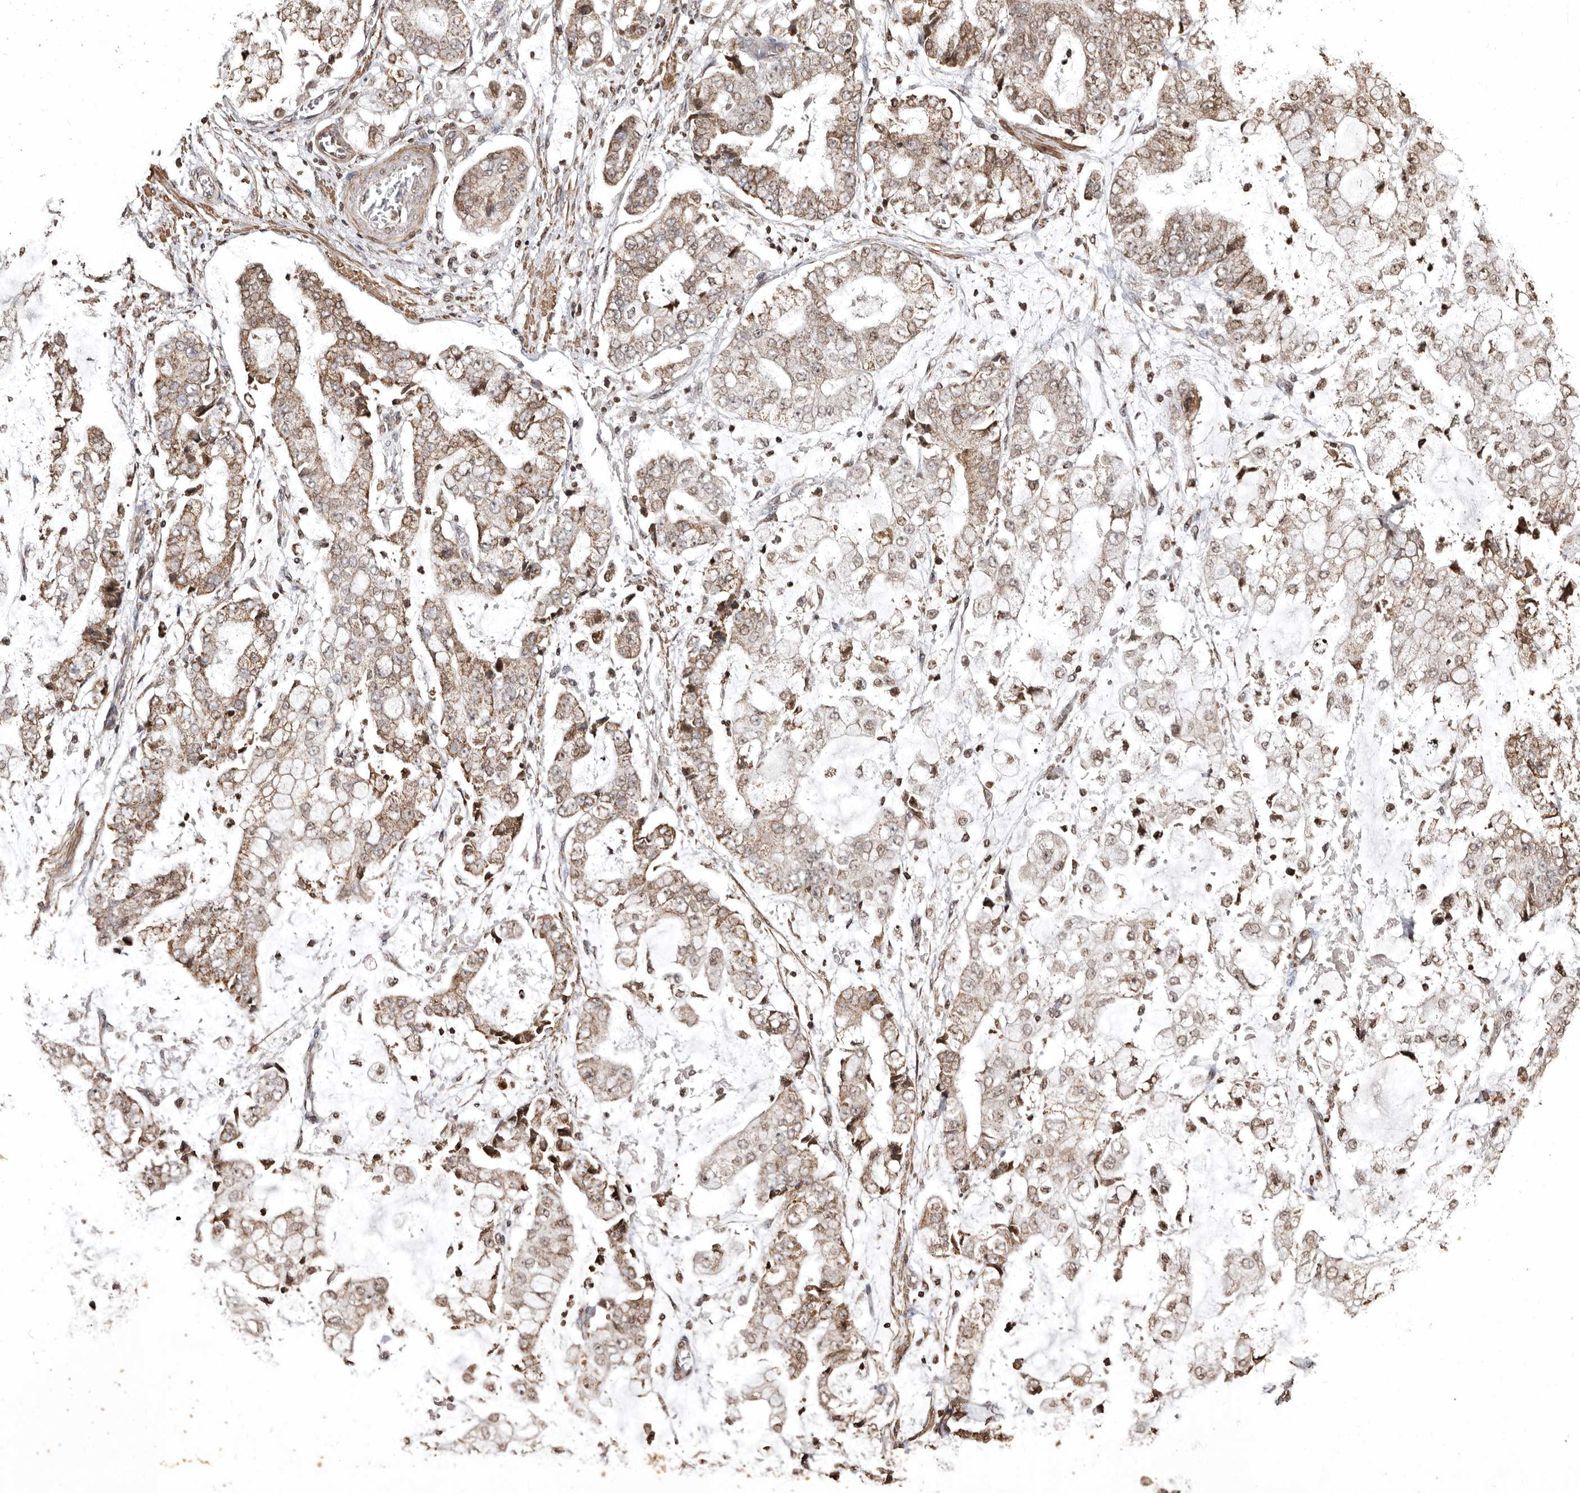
{"staining": {"intensity": "weak", "quantity": "25%-75%", "location": "cytoplasmic/membranous,nuclear"}, "tissue": "stomach cancer", "cell_type": "Tumor cells", "image_type": "cancer", "snomed": [{"axis": "morphology", "description": "Adenocarcinoma, NOS"}, {"axis": "topography", "description": "Stomach"}], "caption": "Stomach cancer tissue reveals weak cytoplasmic/membranous and nuclear staining in about 25%-75% of tumor cells (IHC, brightfield microscopy, high magnification).", "gene": "CCDC190", "patient": {"sex": "male", "age": 76}}